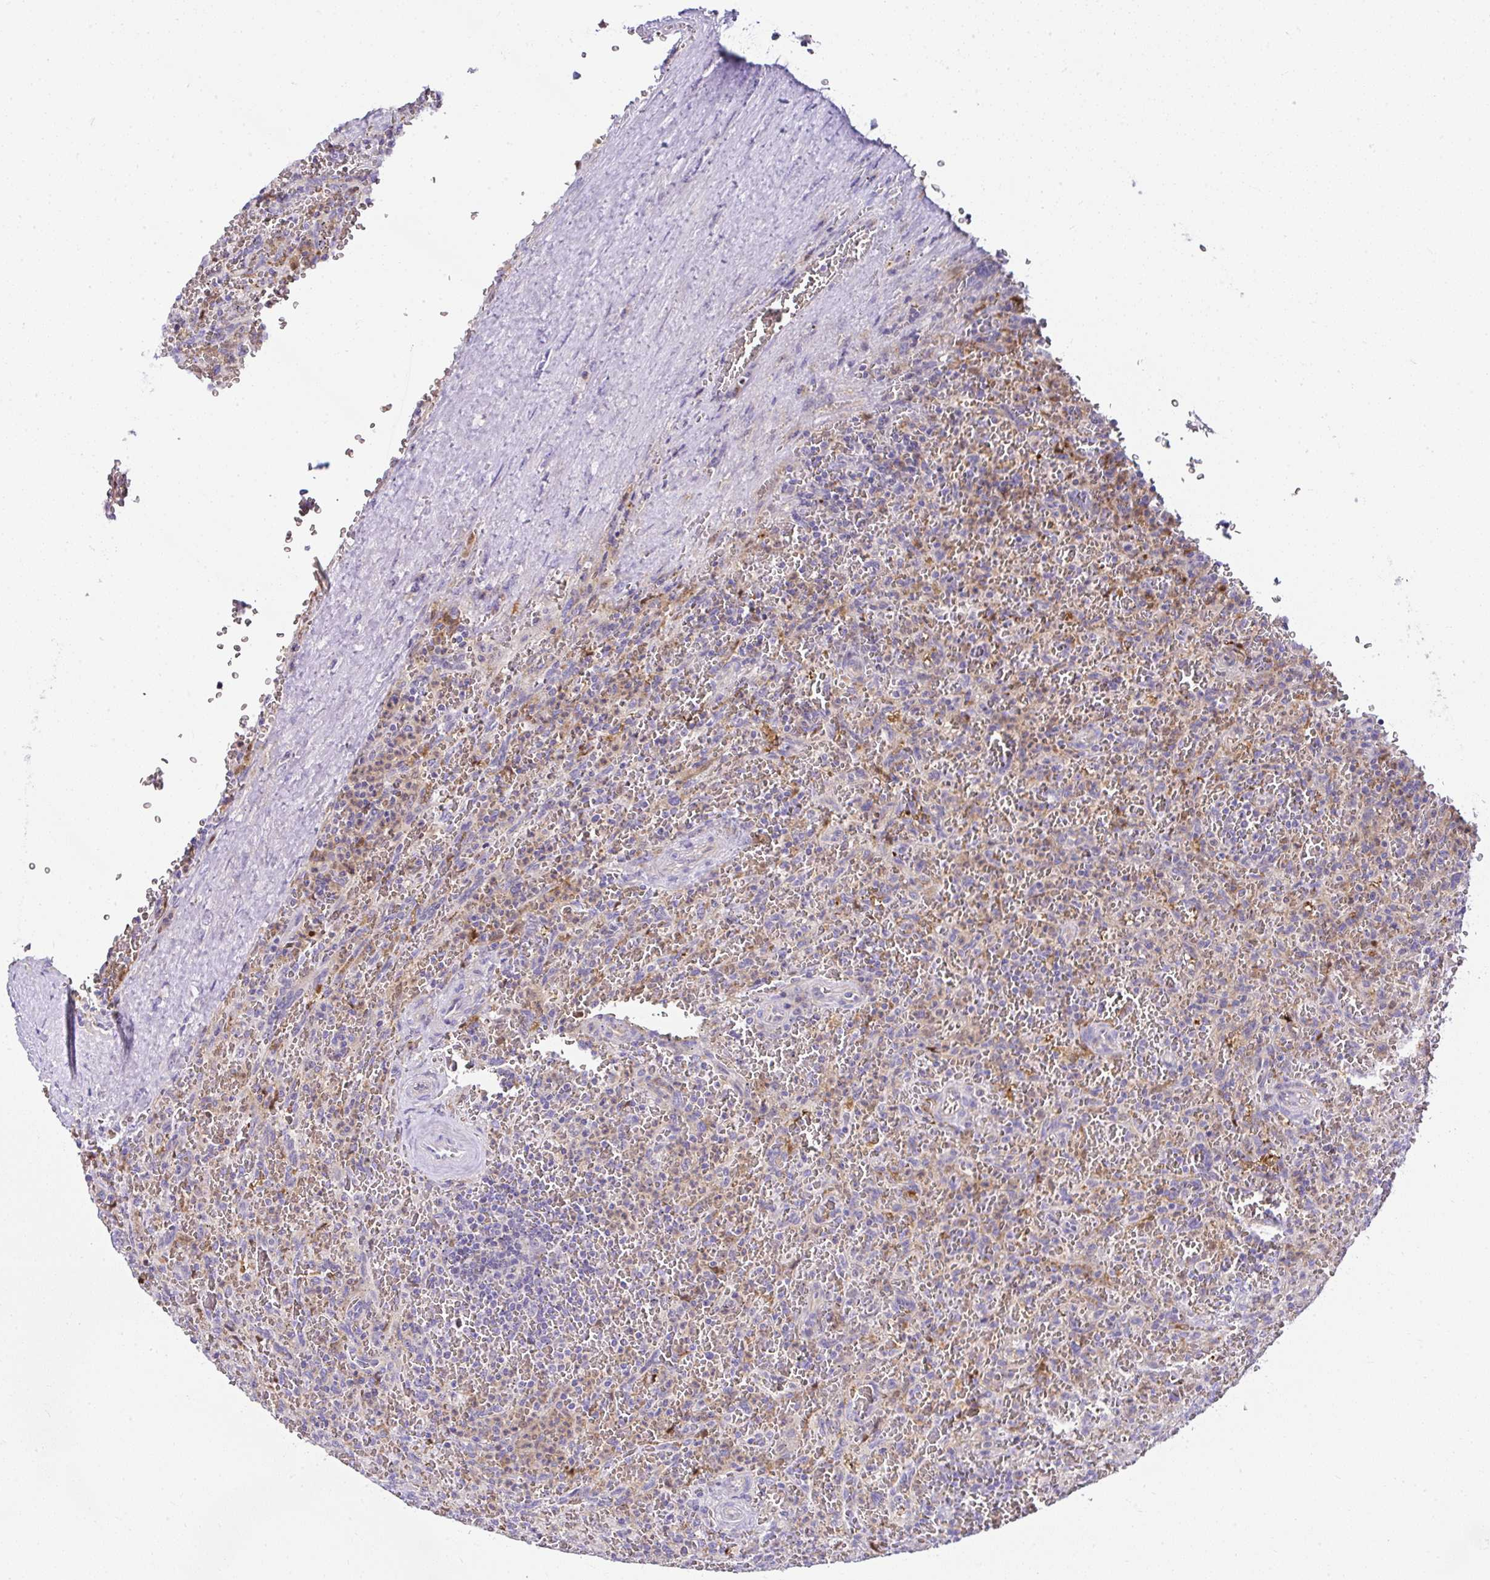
{"staining": {"intensity": "negative", "quantity": "none", "location": "none"}, "tissue": "lymphoma", "cell_type": "Tumor cells", "image_type": "cancer", "snomed": [{"axis": "morphology", "description": "Malignant lymphoma, non-Hodgkin's type, Low grade"}, {"axis": "topography", "description": "Spleen"}], "caption": "This is a photomicrograph of immunohistochemistry (IHC) staining of low-grade malignant lymphoma, non-Hodgkin's type, which shows no positivity in tumor cells. (Brightfield microscopy of DAB (3,3'-diaminobenzidine) immunohistochemistry (IHC) at high magnification).", "gene": "DEPDC5", "patient": {"sex": "female", "age": 64}}